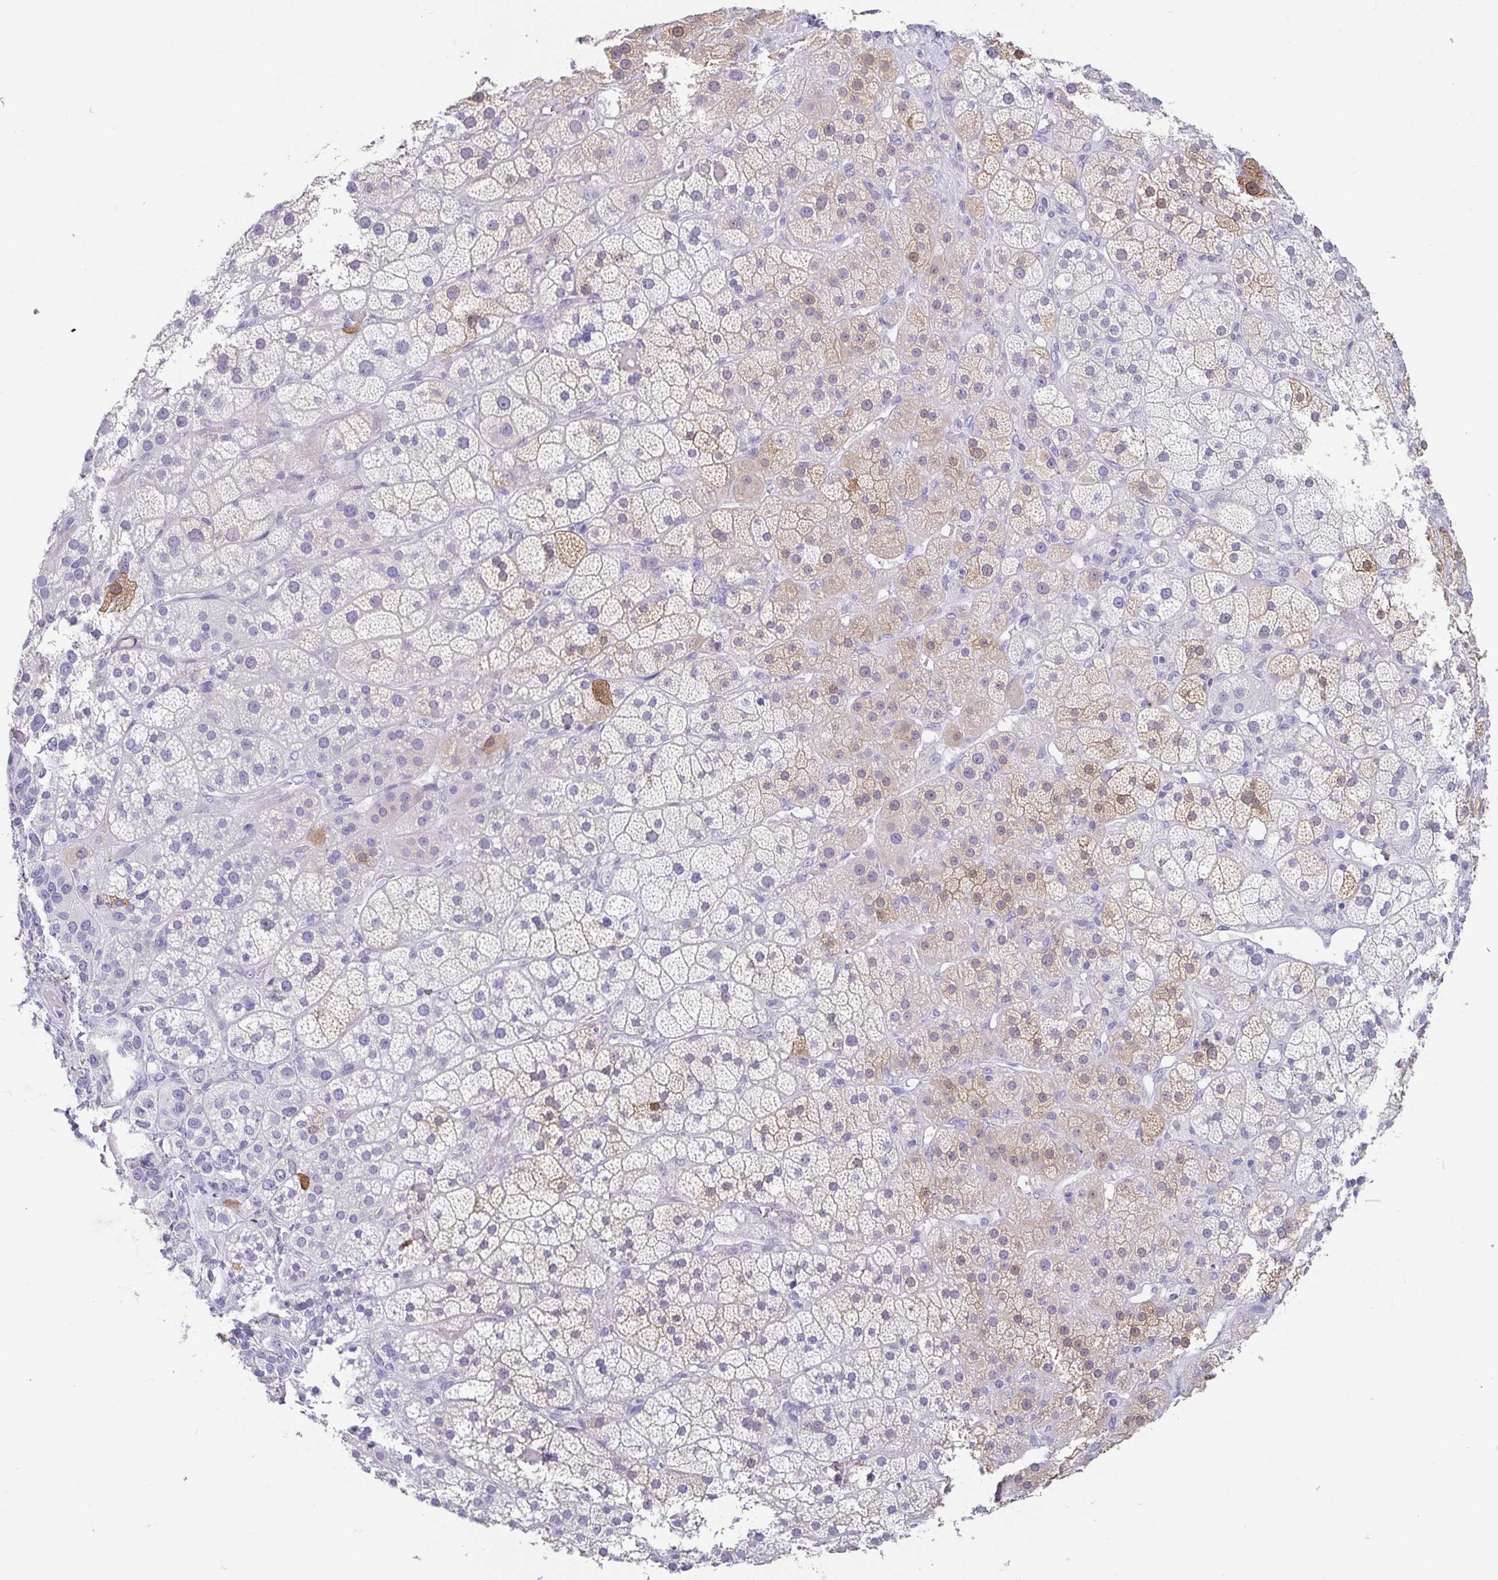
{"staining": {"intensity": "weak", "quantity": "<25%", "location": "cytoplasmic/membranous"}, "tissue": "adrenal gland", "cell_type": "Glandular cells", "image_type": "normal", "snomed": [{"axis": "morphology", "description": "Normal tissue, NOS"}, {"axis": "topography", "description": "Adrenal gland"}], "caption": "Immunohistochemical staining of benign human adrenal gland demonstrates no significant positivity in glandular cells. The staining is performed using DAB brown chromogen with nuclei counter-stained in using hematoxylin.", "gene": "FABP3", "patient": {"sex": "male", "age": 57}}